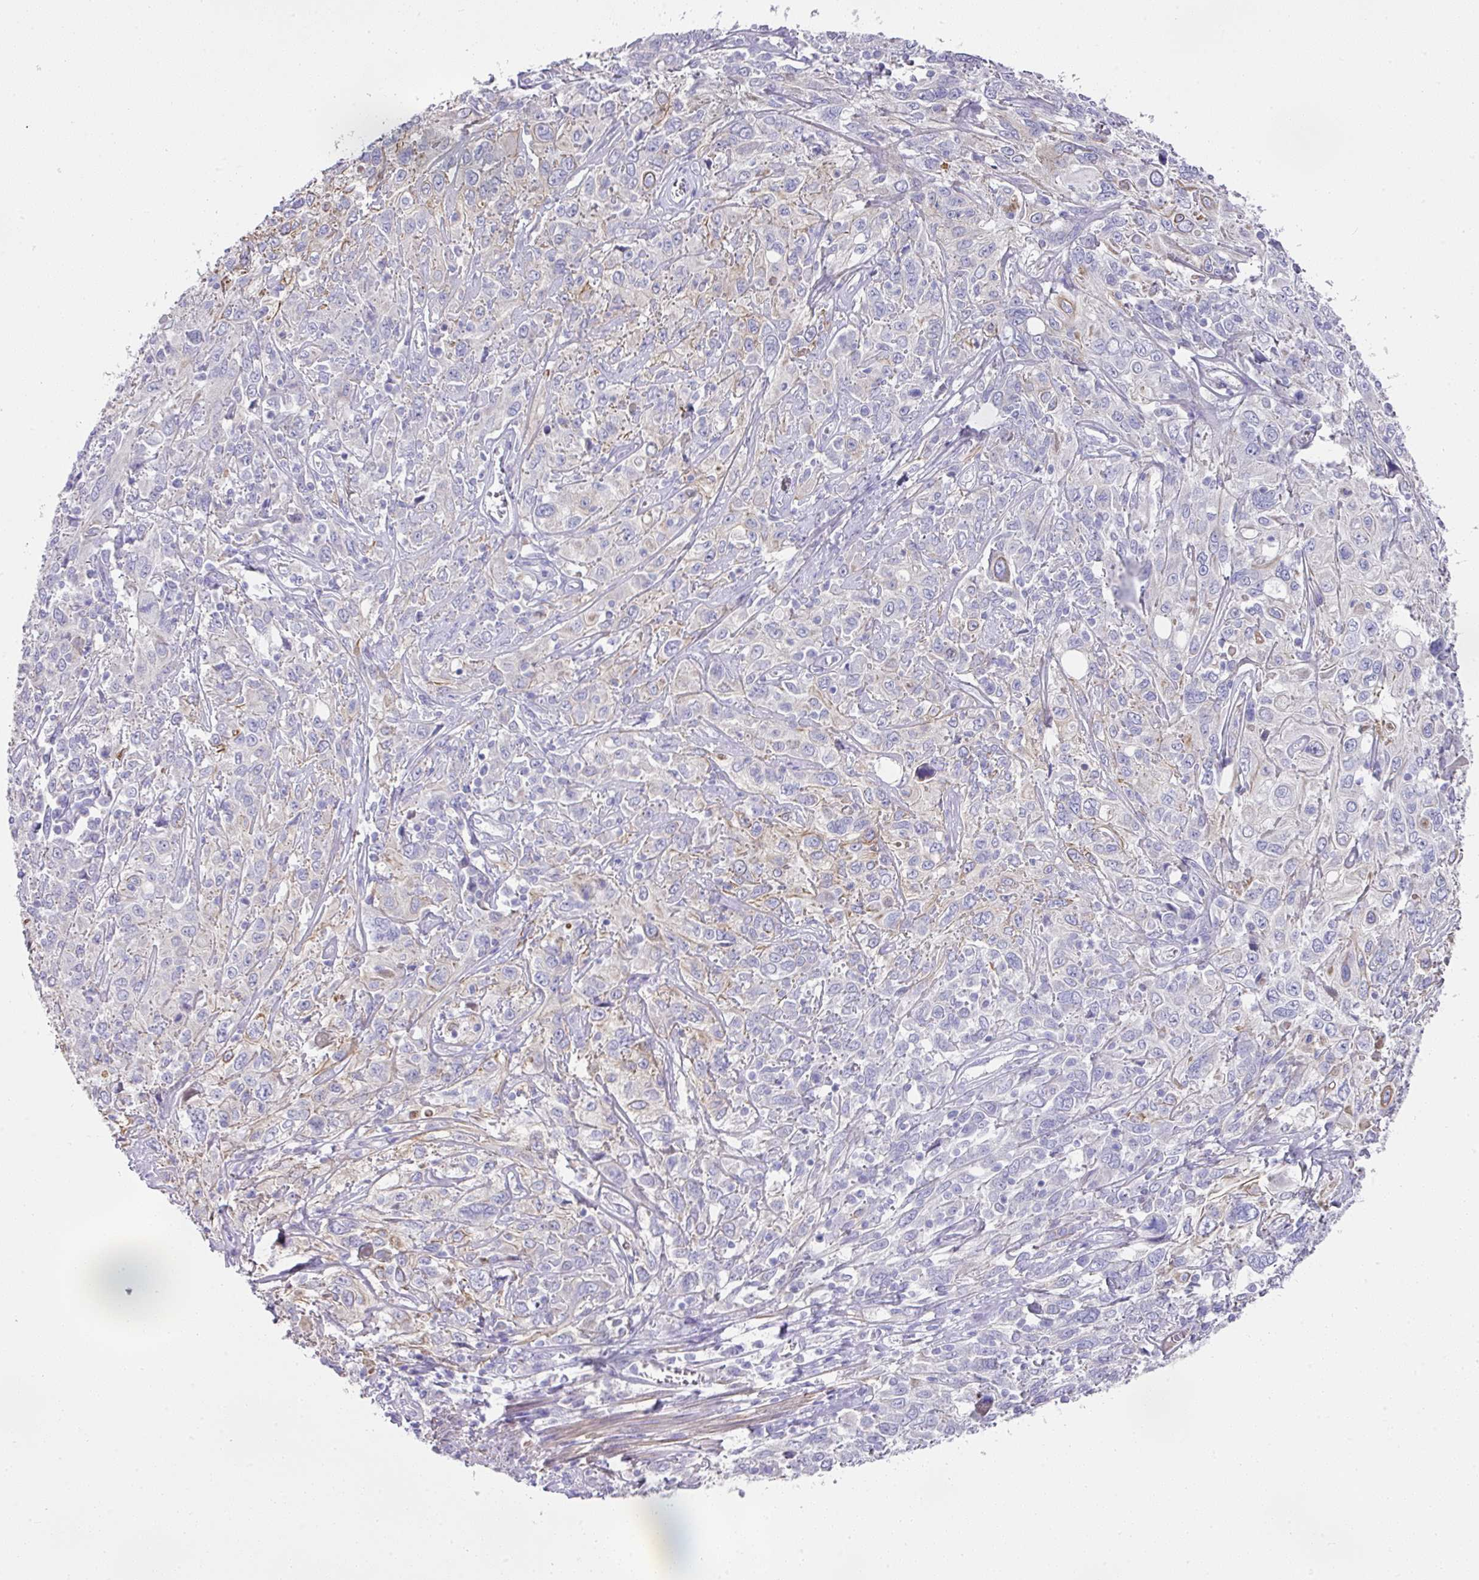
{"staining": {"intensity": "weak", "quantity": "<25%", "location": "cytoplasmic/membranous"}, "tissue": "cervical cancer", "cell_type": "Tumor cells", "image_type": "cancer", "snomed": [{"axis": "morphology", "description": "Squamous cell carcinoma, NOS"}, {"axis": "topography", "description": "Cervix"}], "caption": "Human squamous cell carcinoma (cervical) stained for a protein using immunohistochemistry shows no expression in tumor cells.", "gene": "TARM1", "patient": {"sex": "female", "age": 46}}